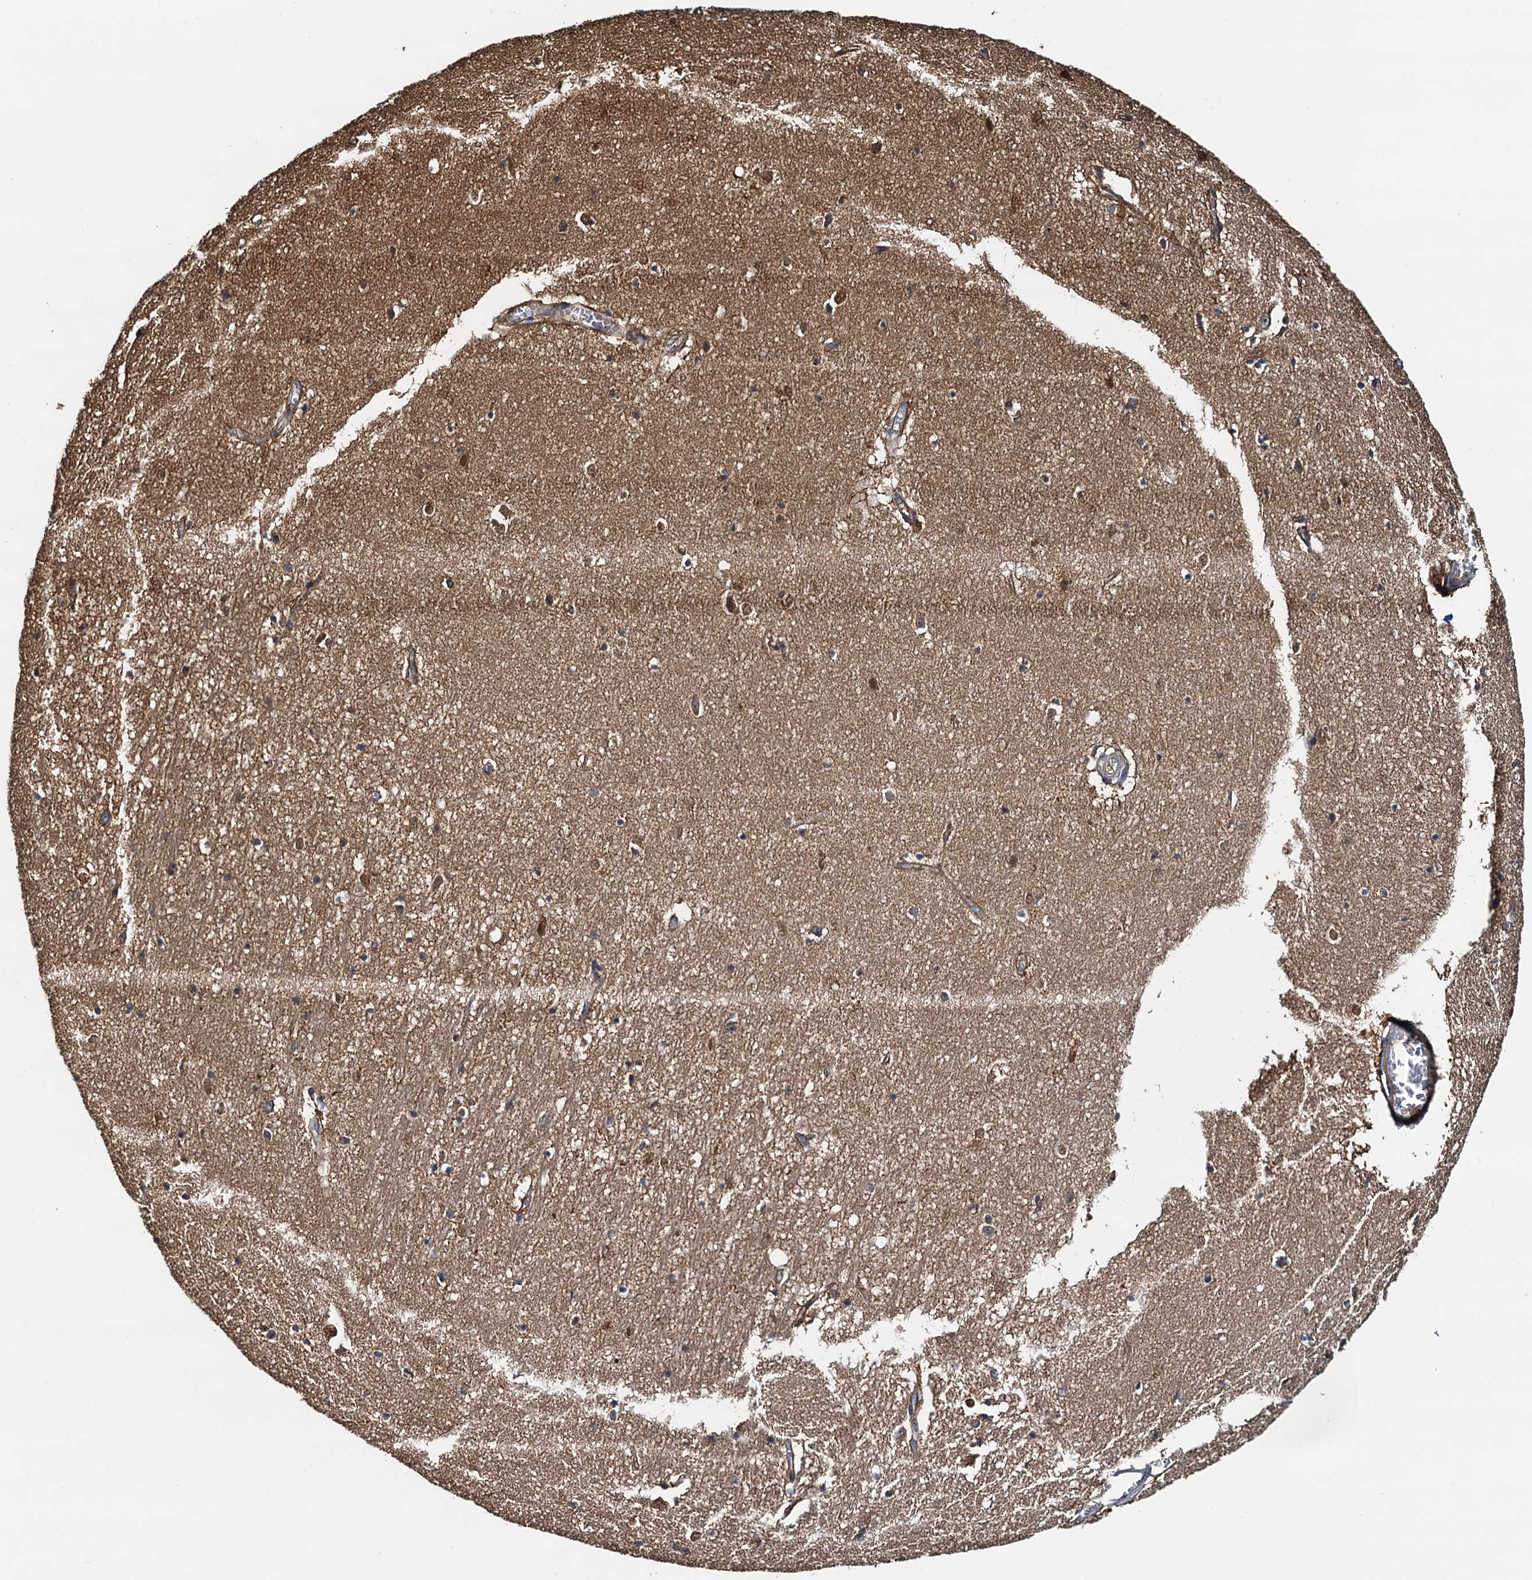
{"staining": {"intensity": "moderate", "quantity": "<25%", "location": "cytoplasmic/membranous"}, "tissue": "hippocampus", "cell_type": "Glial cells", "image_type": "normal", "snomed": [{"axis": "morphology", "description": "Normal tissue, NOS"}, {"axis": "topography", "description": "Hippocampus"}], "caption": "Protein analysis of benign hippocampus demonstrates moderate cytoplasmic/membranous expression in approximately <25% of glial cells. Using DAB (3,3'-diaminobenzidine) (brown) and hematoxylin (blue) stains, captured at high magnification using brightfield microscopy.", "gene": "USP6NL", "patient": {"sex": "female", "age": 64}}